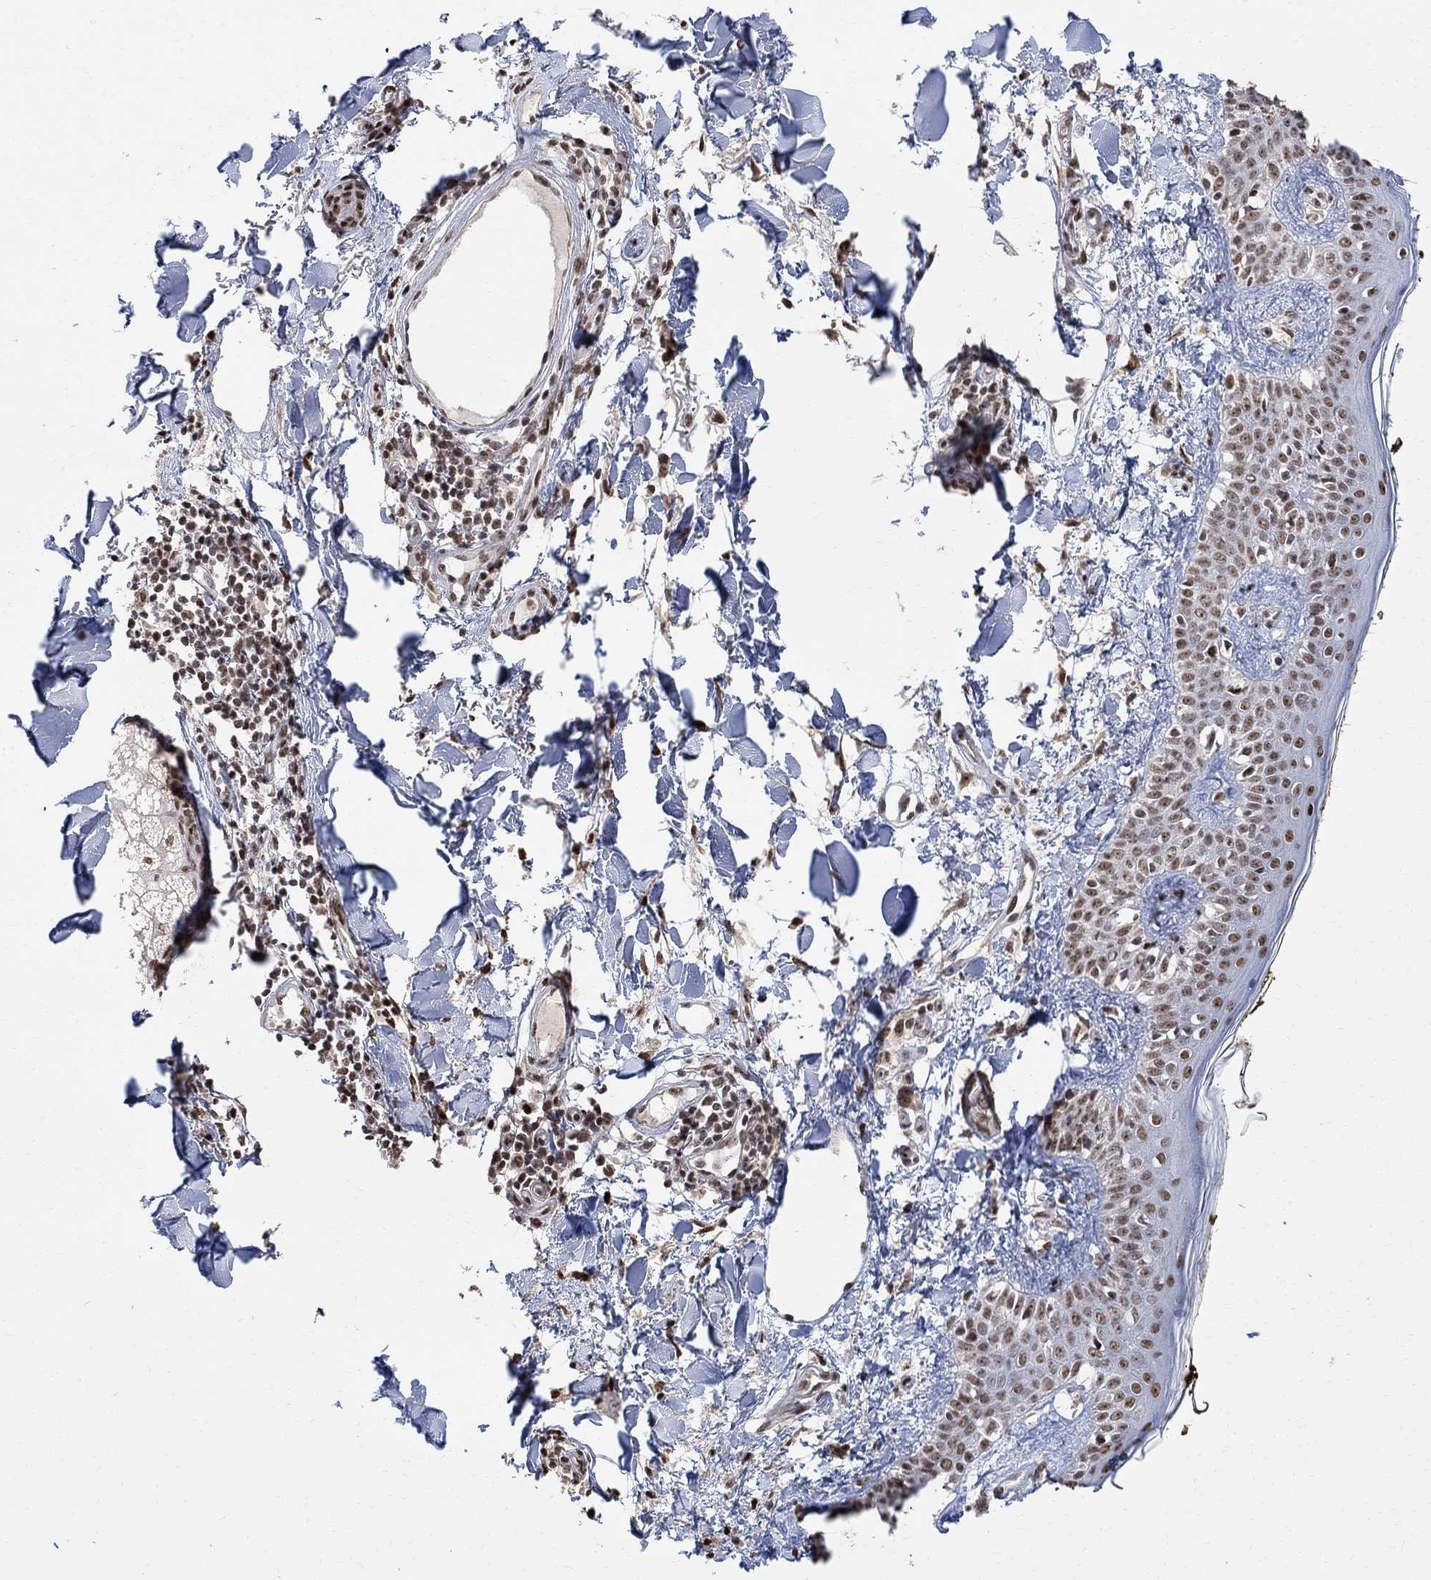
{"staining": {"intensity": "moderate", "quantity": "<25%", "location": "nuclear"}, "tissue": "skin", "cell_type": "Fibroblasts", "image_type": "normal", "snomed": [{"axis": "morphology", "description": "Normal tissue, NOS"}, {"axis": "topography", "description": "Skin"}], "caption": "Immunohistochemistry (IHC) of benign skin reveals low levels of moderate nuclear staining in about <25% of fibroblasts.", "gene": "E4F1", "patient": {"sex": "male", "age": 76}}